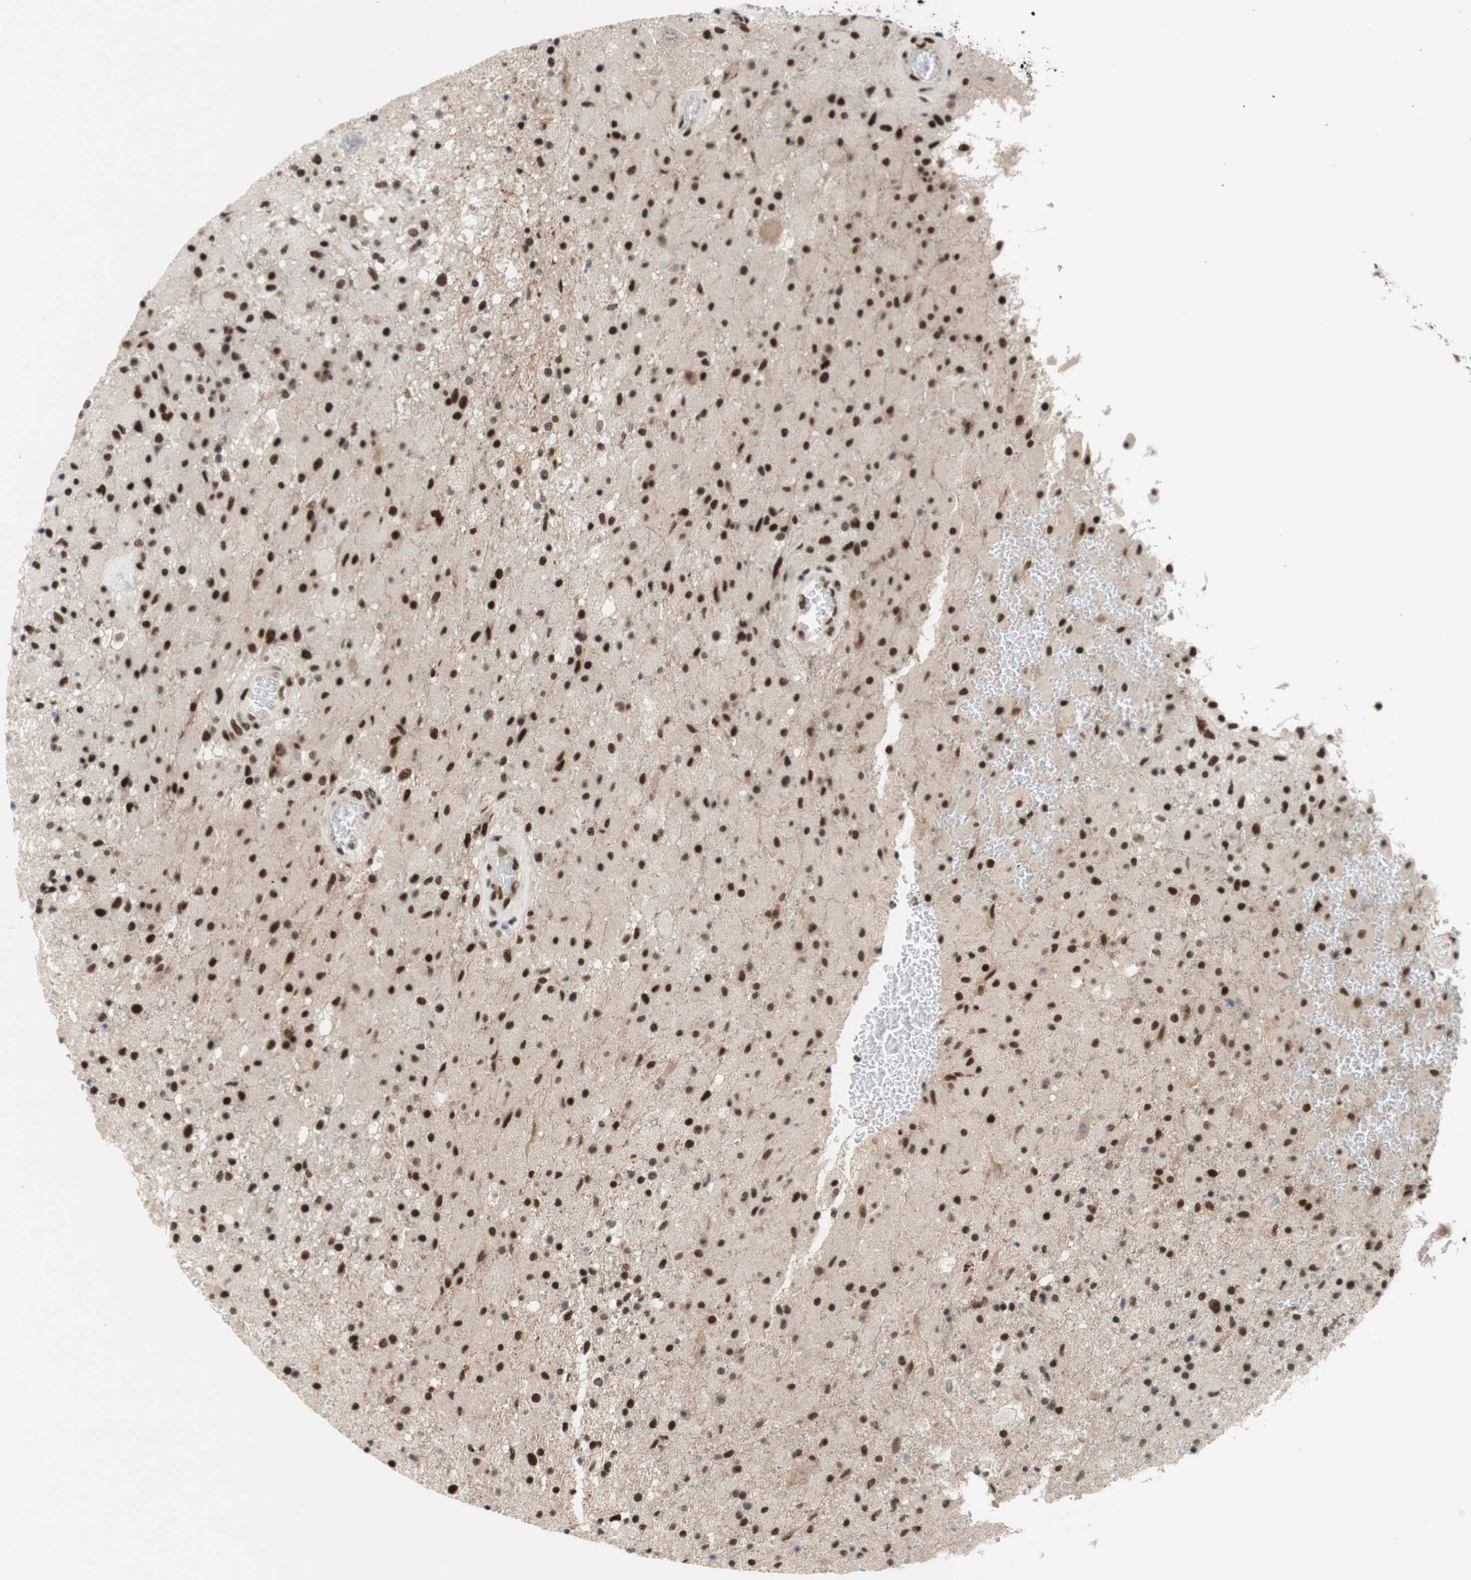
{"staining": {"intensity": "strong", "quantity": ">75%", "location": "nuclear"}, "tissue": "glioma", "cell_type": "Tumor cells", "image_type": "cancer", "snomed": [{"axis": "morphology", "description": "Normal tissue, NOS"}, {"axis": "morphology", "description": "Glioma, malignant, High grade"}, {"axis": "topography", "description": "Cerebral cortex"}], "caption": "Immunohistochemistry (DAB (3,3'-diaminobenzidine)) staining of glioma demonstrates strong nuclear protein expression in about >75% of tumor cells.", "gene": "PRPF19", "patient": {"sex": "male", "age": 77}}